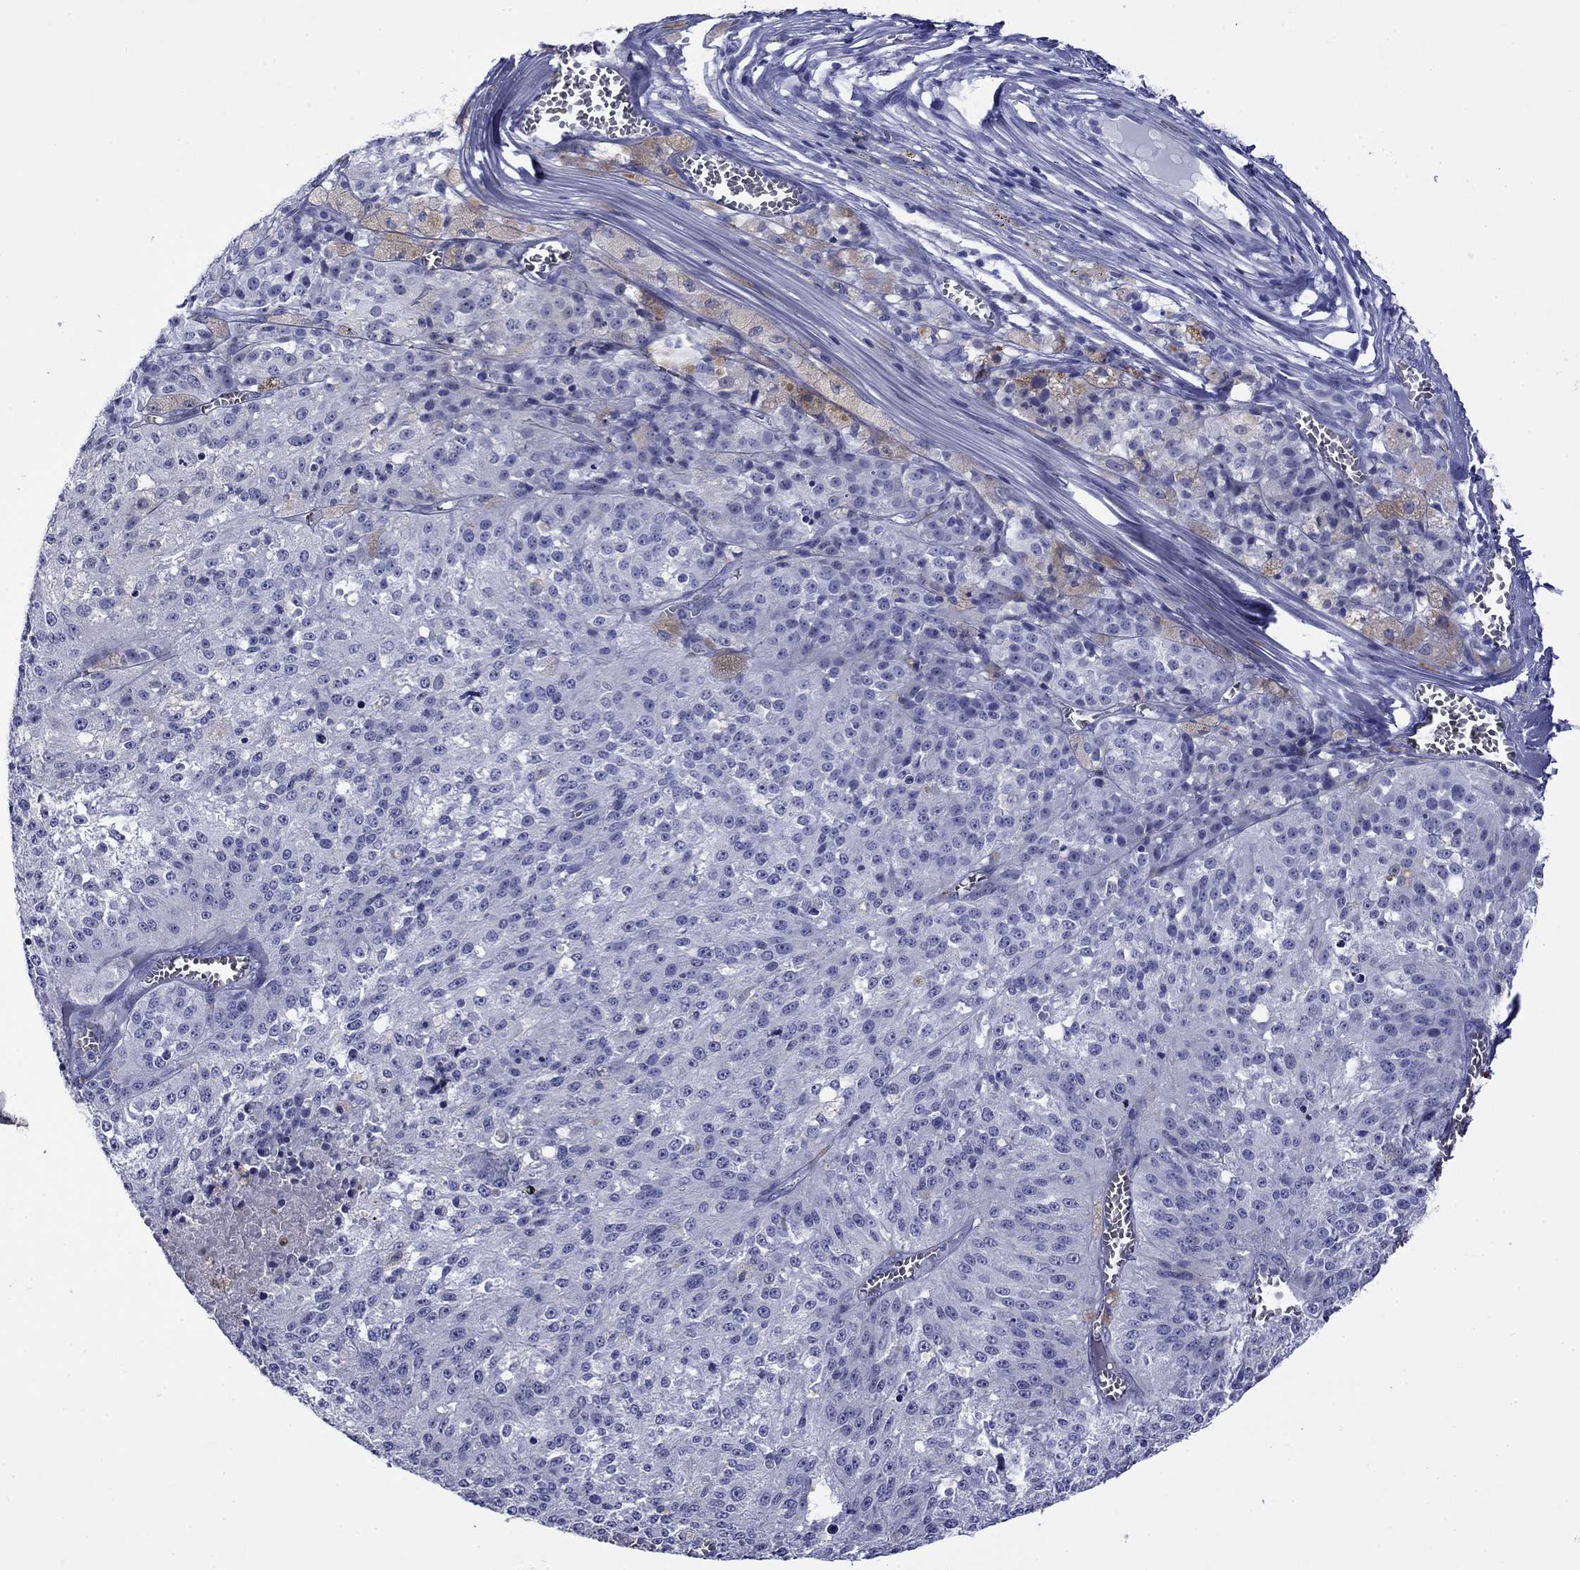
{"staining": {"intensity": "negative", "quantity": "none", "location": "none"}, "tissue": "melanoma", "cell_type": "Tumor cells", "image_type": "cancer", "snomed": [{"axis": "morphology", "description": "Malignant melanoma, Metastatic site"}, {"axis": "topography", "description": "Lymph node"}], "caption": "Immunohistochemical staining of human melanoma shows no significant staining in tumor cells.", "gene": "ROM1", "patient": {"sex": "female", "age": 64}}